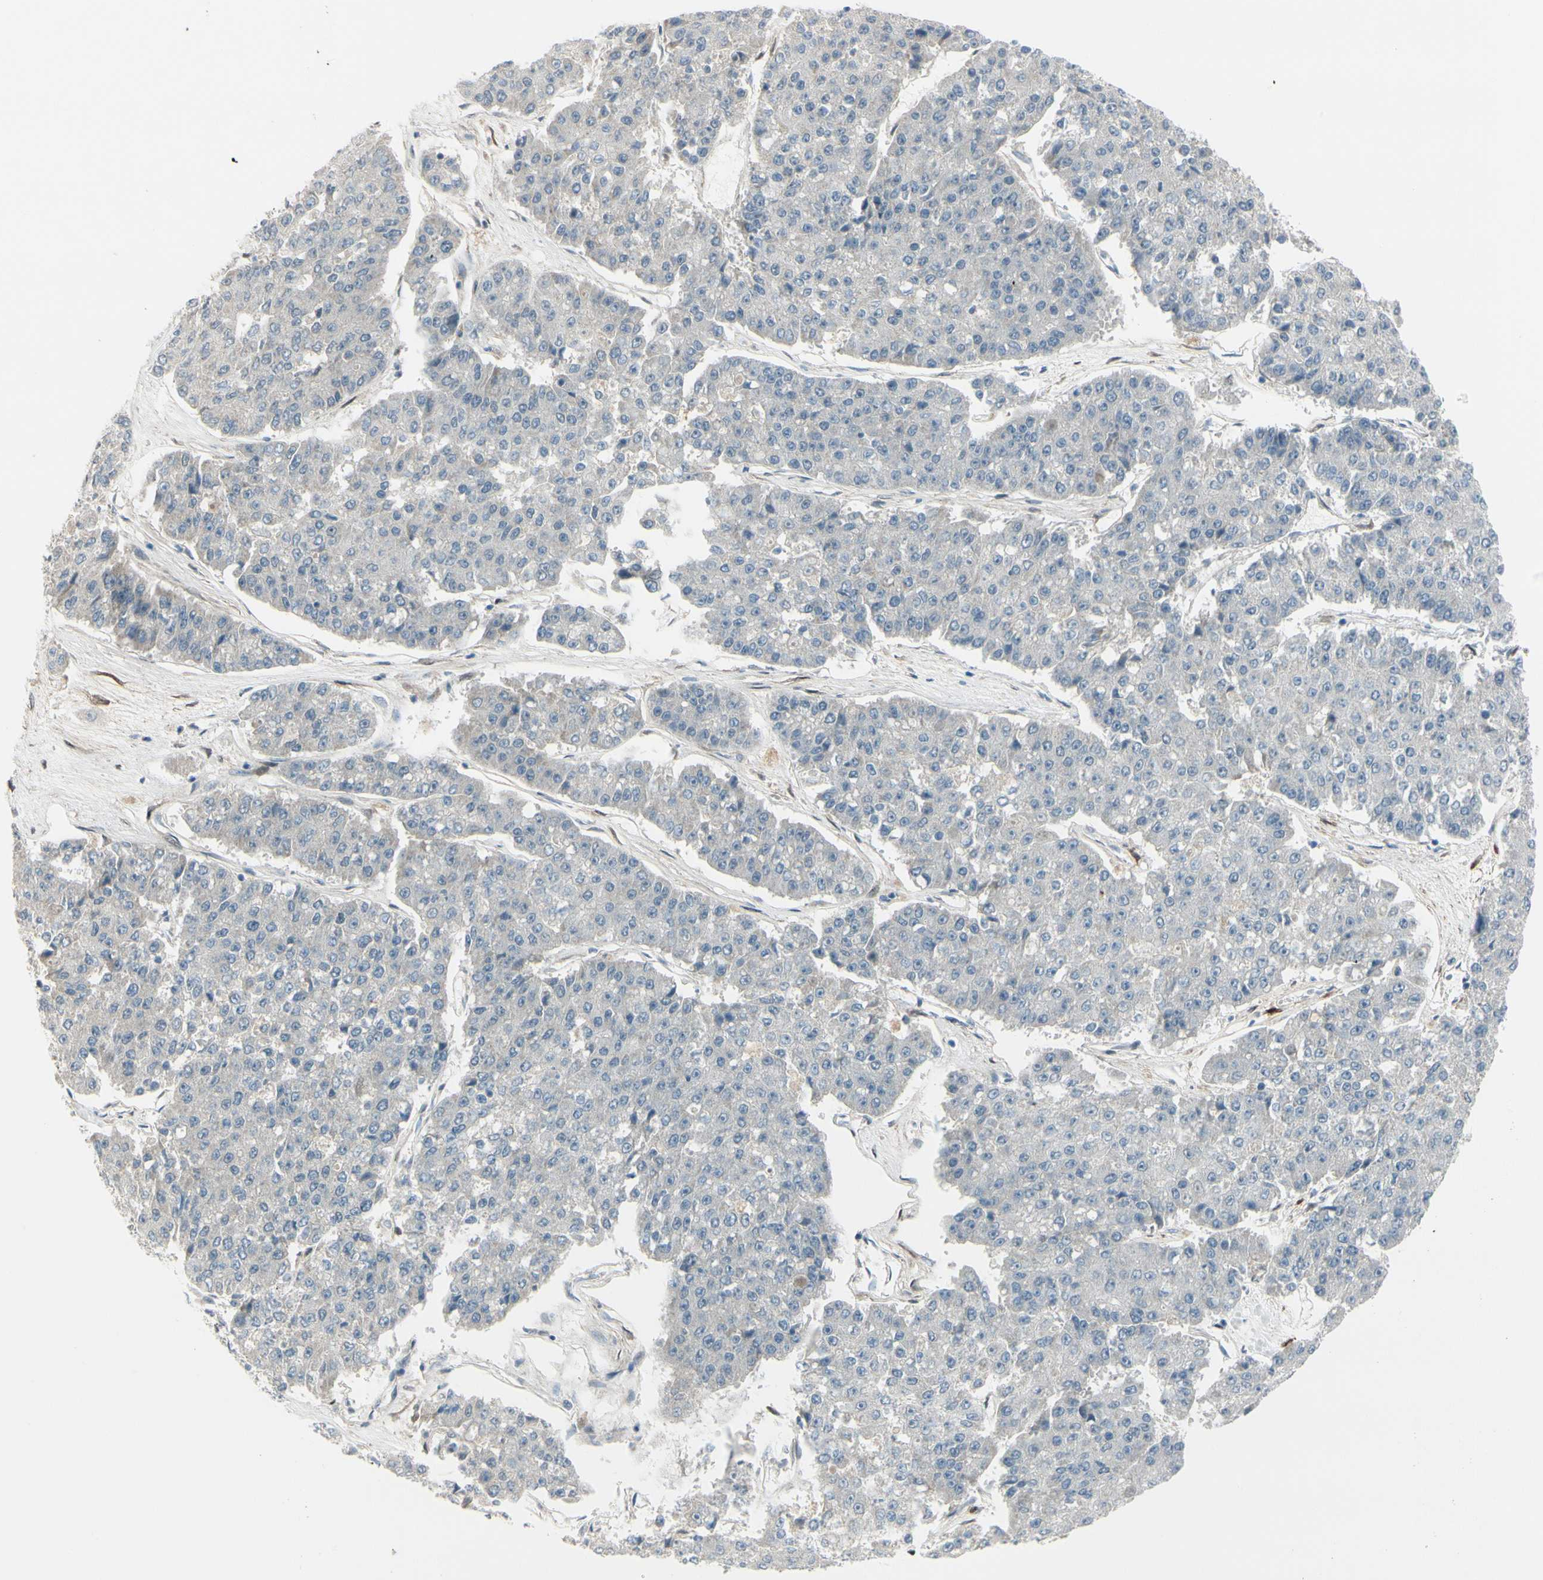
{"staining": {"intensity": "negative", "quantity": "none", "location": "none"}, "tissue": "pancreatic cancer", "cell_type": "Tumor cells", "image_type": "cancer", "snomed": [{"axis": "morphology", "description": "Adenocarcinoma, NOS"}, {"axis": "topography", "description": "Pancreas"}], "caption": "High power microscopy image of an IHC micrograph of pancreatic cancer, revealing no significant positivity in tumor cells. (DAB IHC visualized using brightfield microscopy, high magnification).", "gene": "FHL2", "patient": {"sex": "male", "age": 50}}